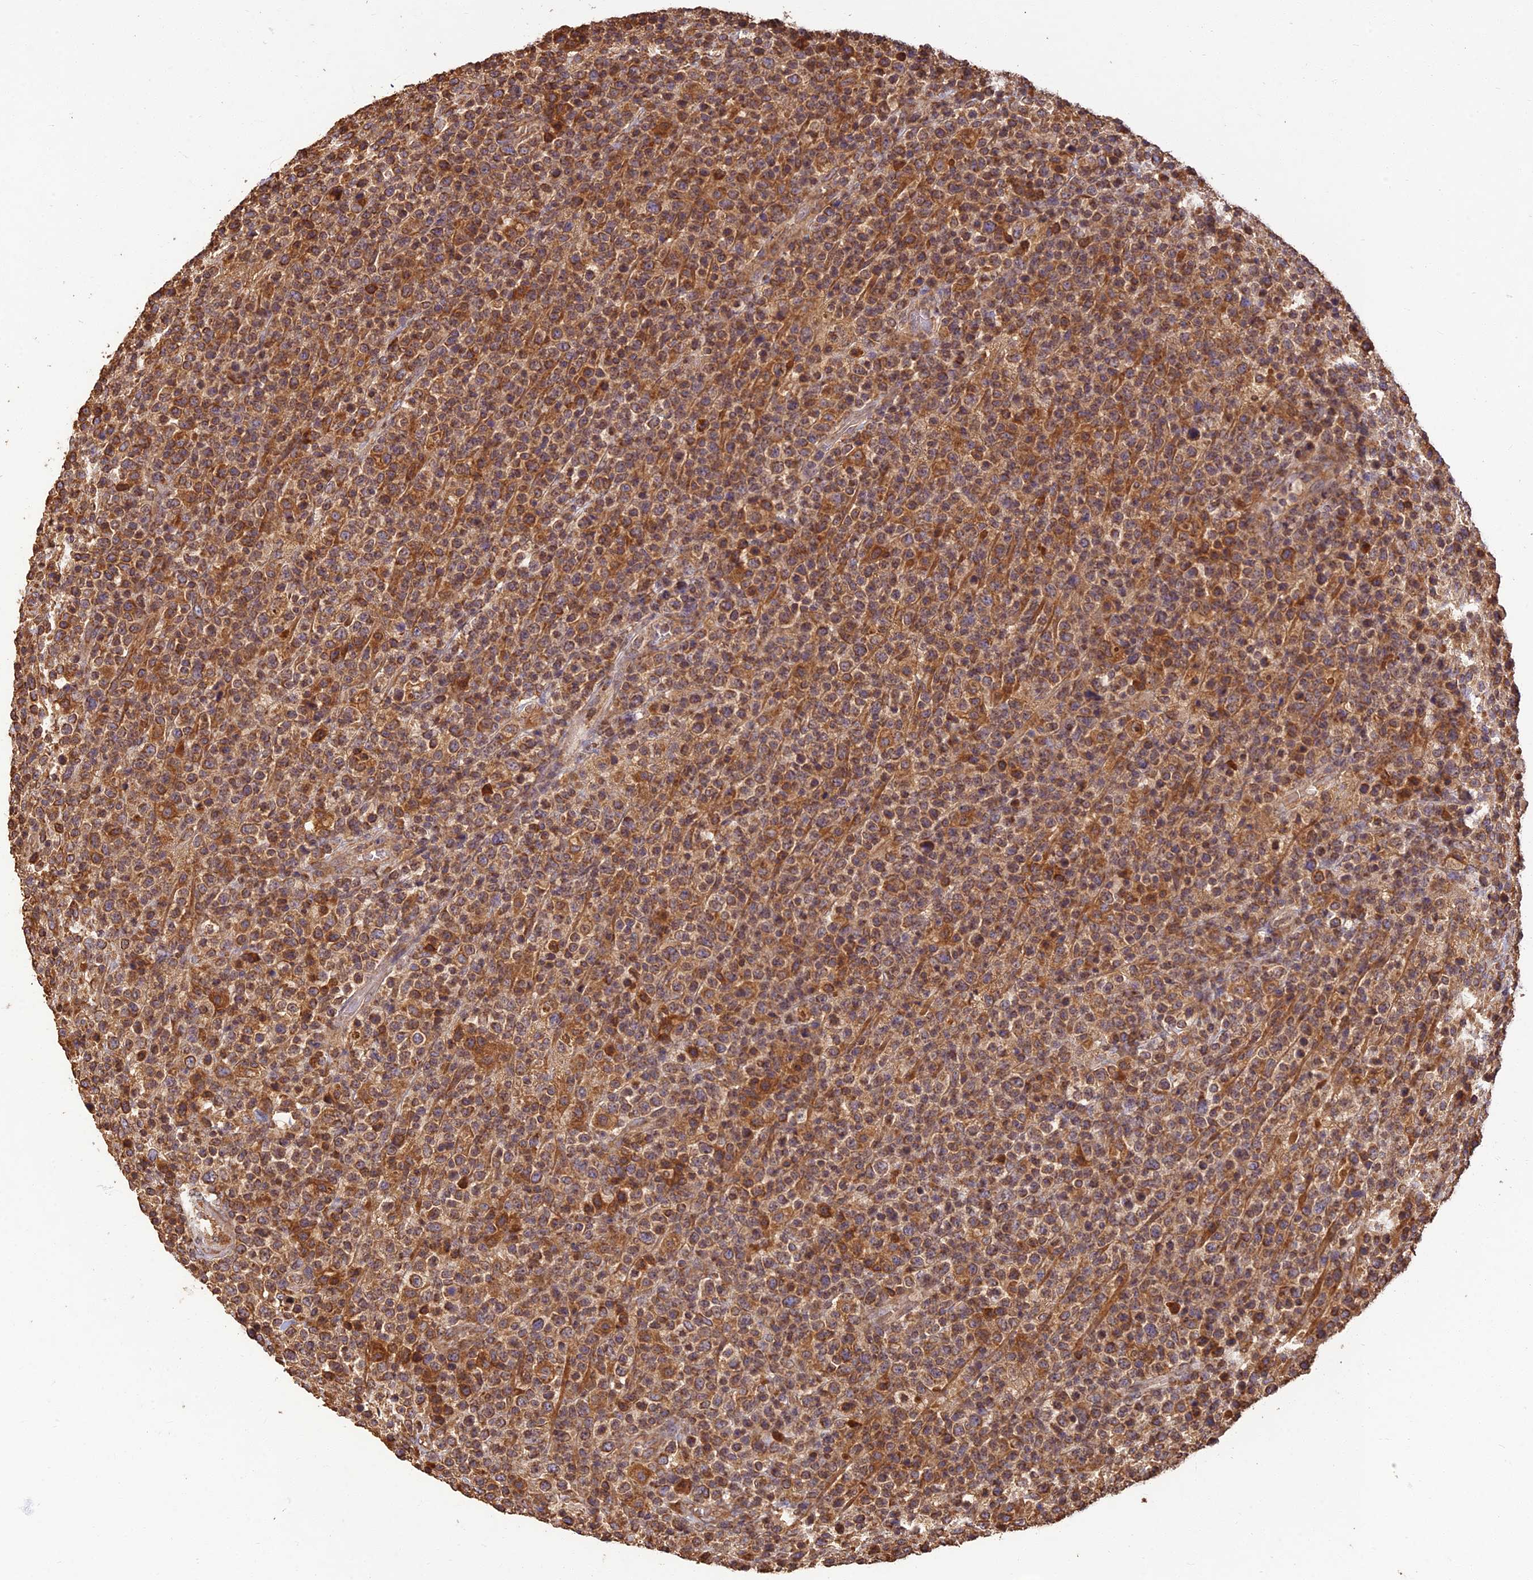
{"staining": {"intensity": "moderate", "quantity": ">75%", "location": "cytoplasmic/membranous"}, "tissue": "lymphoma", "cell_type": "Tumor cells", "image_type": "cancer", "snomed": [{"axis": "morphology", "description": "Malignant lymphoma, non-Hodgkin's type, High grade"}, {"axis": "topography", "description": "Colon"}], "caption": "A high-resolution photomicrograph shows immunohistochemistry (IHC) staining of lymphoma, which reveals moderate cytoplasmic/membranous staining in about >75% of tumor cells.", "gene": "CORO1C", "patient": {"sex": "female", "age": 53}}